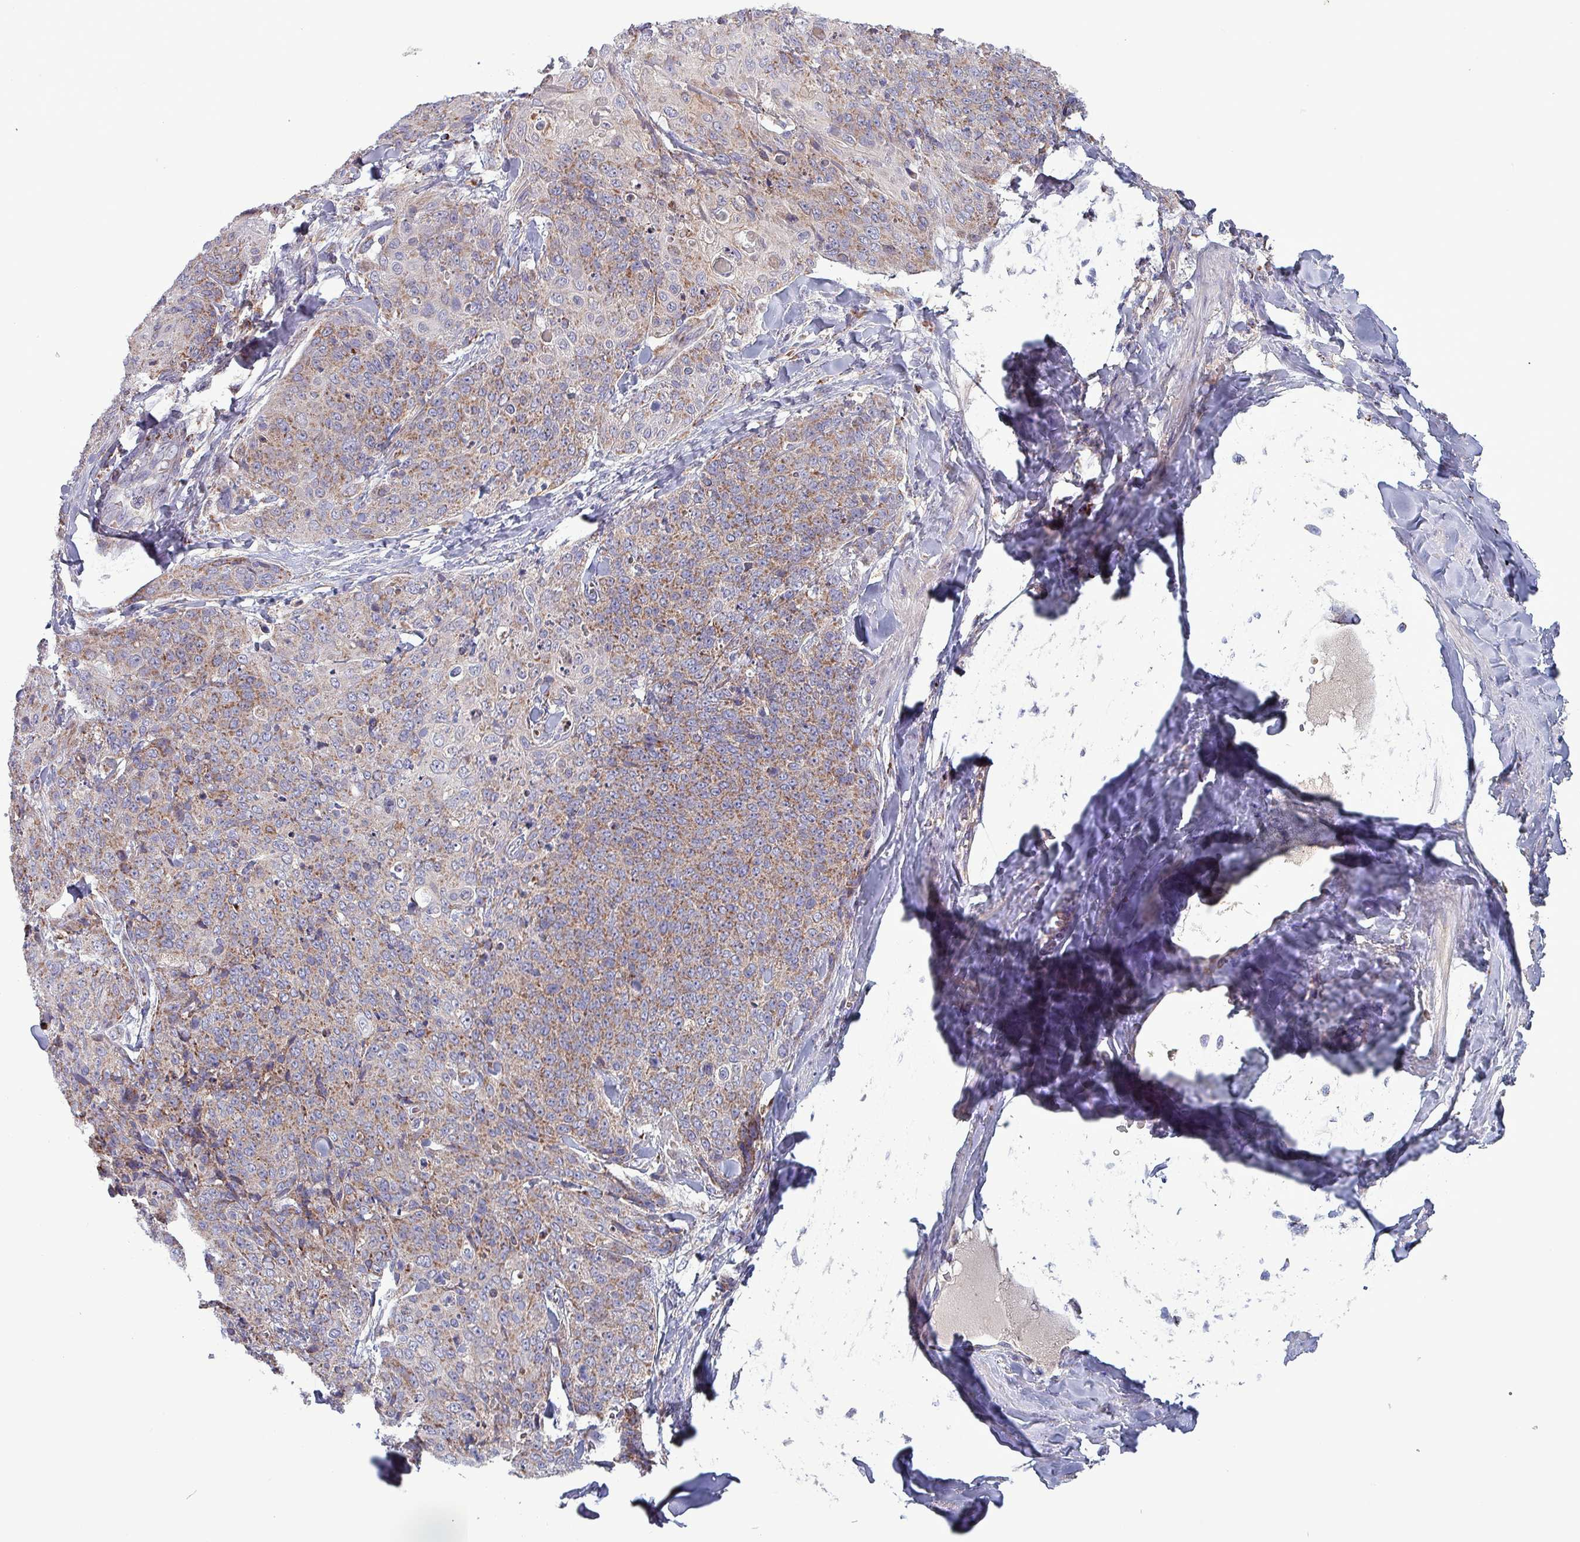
{"staining": {"intensity": "moderate", "quantity": ">75%", "location": "cytoplasmic/membranous"}, "tissue": "skin cancer", "cell_type": "Tumor cells", "image_type": "cancer", "snomed": [{"axis": "morphology", "description": "Squamous cell carcinoma, NOS"}, {"axis": "topography", "description": "Skin"}, {"axis": "topography", "description": "Vulva"}], "caption": "The micrograph displays a brown stain indicating the presence of a protein in the cytoplasmic/membranous of tumor cells in squamous cell carcinoma (skin).", "gene": "ZNF322", "patient": {"sex": "female", "age": 85}}